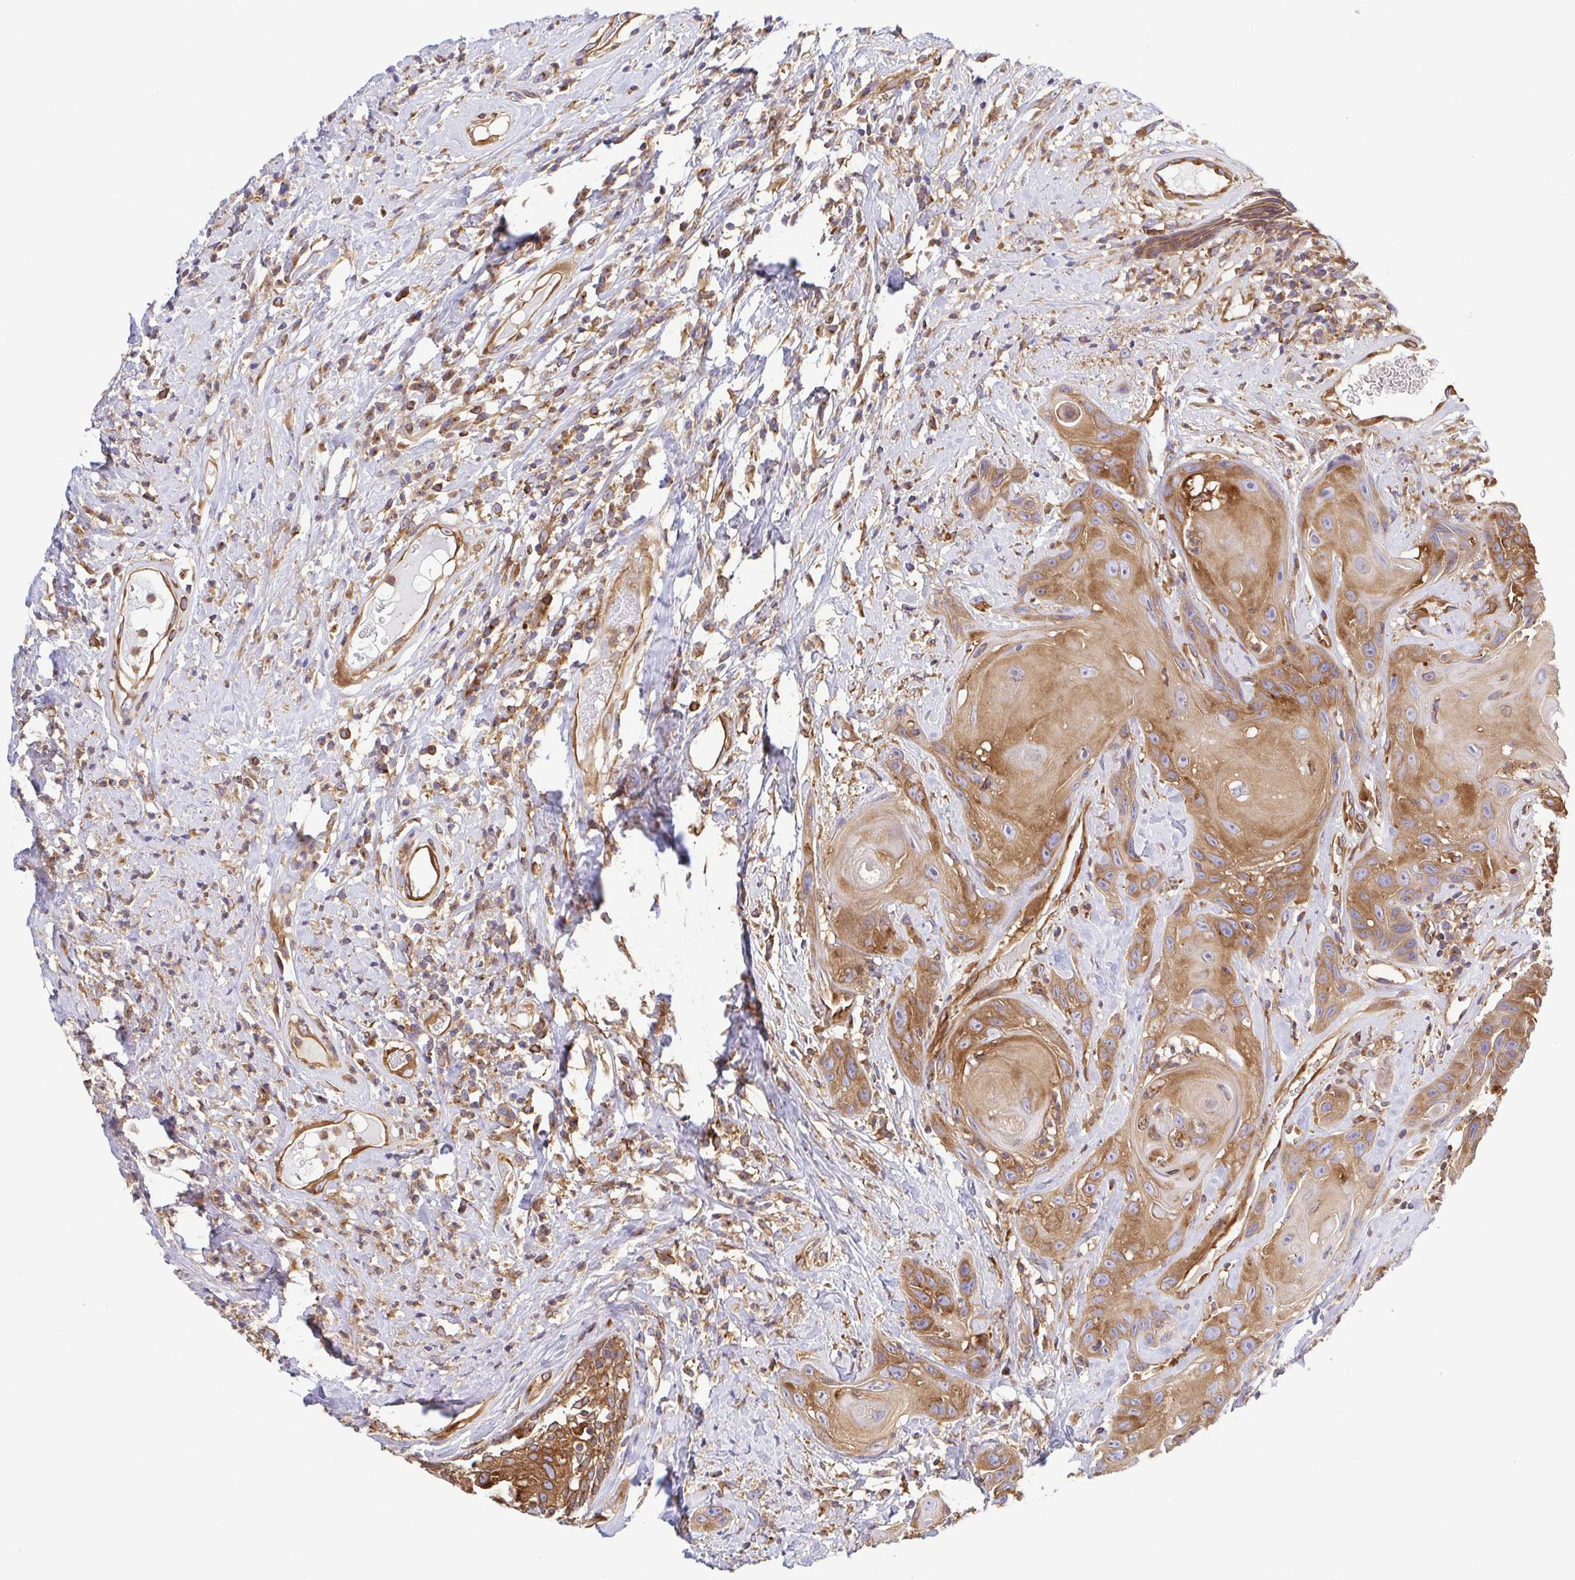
{"staining": {"intensity": "moderate", "quantity": ">75%", "location": "cytoplasmic/membranous"}, "tissue": "head and neck cancer", "cell_type": "Tumor cells", "image_type": "cancer", "snomed": [{"axis": "morphology", "description": "Squamous cell carcinoma, NOS"}, {"axis": "topography", "description": "Head-Neck"}], "caption": "Immunohistochemical staining of human head and neck squamous cell carcinoma exhibits medium levels of moderate cytoplasmic/membranous positivity in approximately >75% of tumor cells. The staining is performed using DAB brown chromogen to label protein expression. The nuclei are counter-stained blue using hematoxylin.", "gene": "KIF5B", "patient": {"sex": "male", "age": 57}}